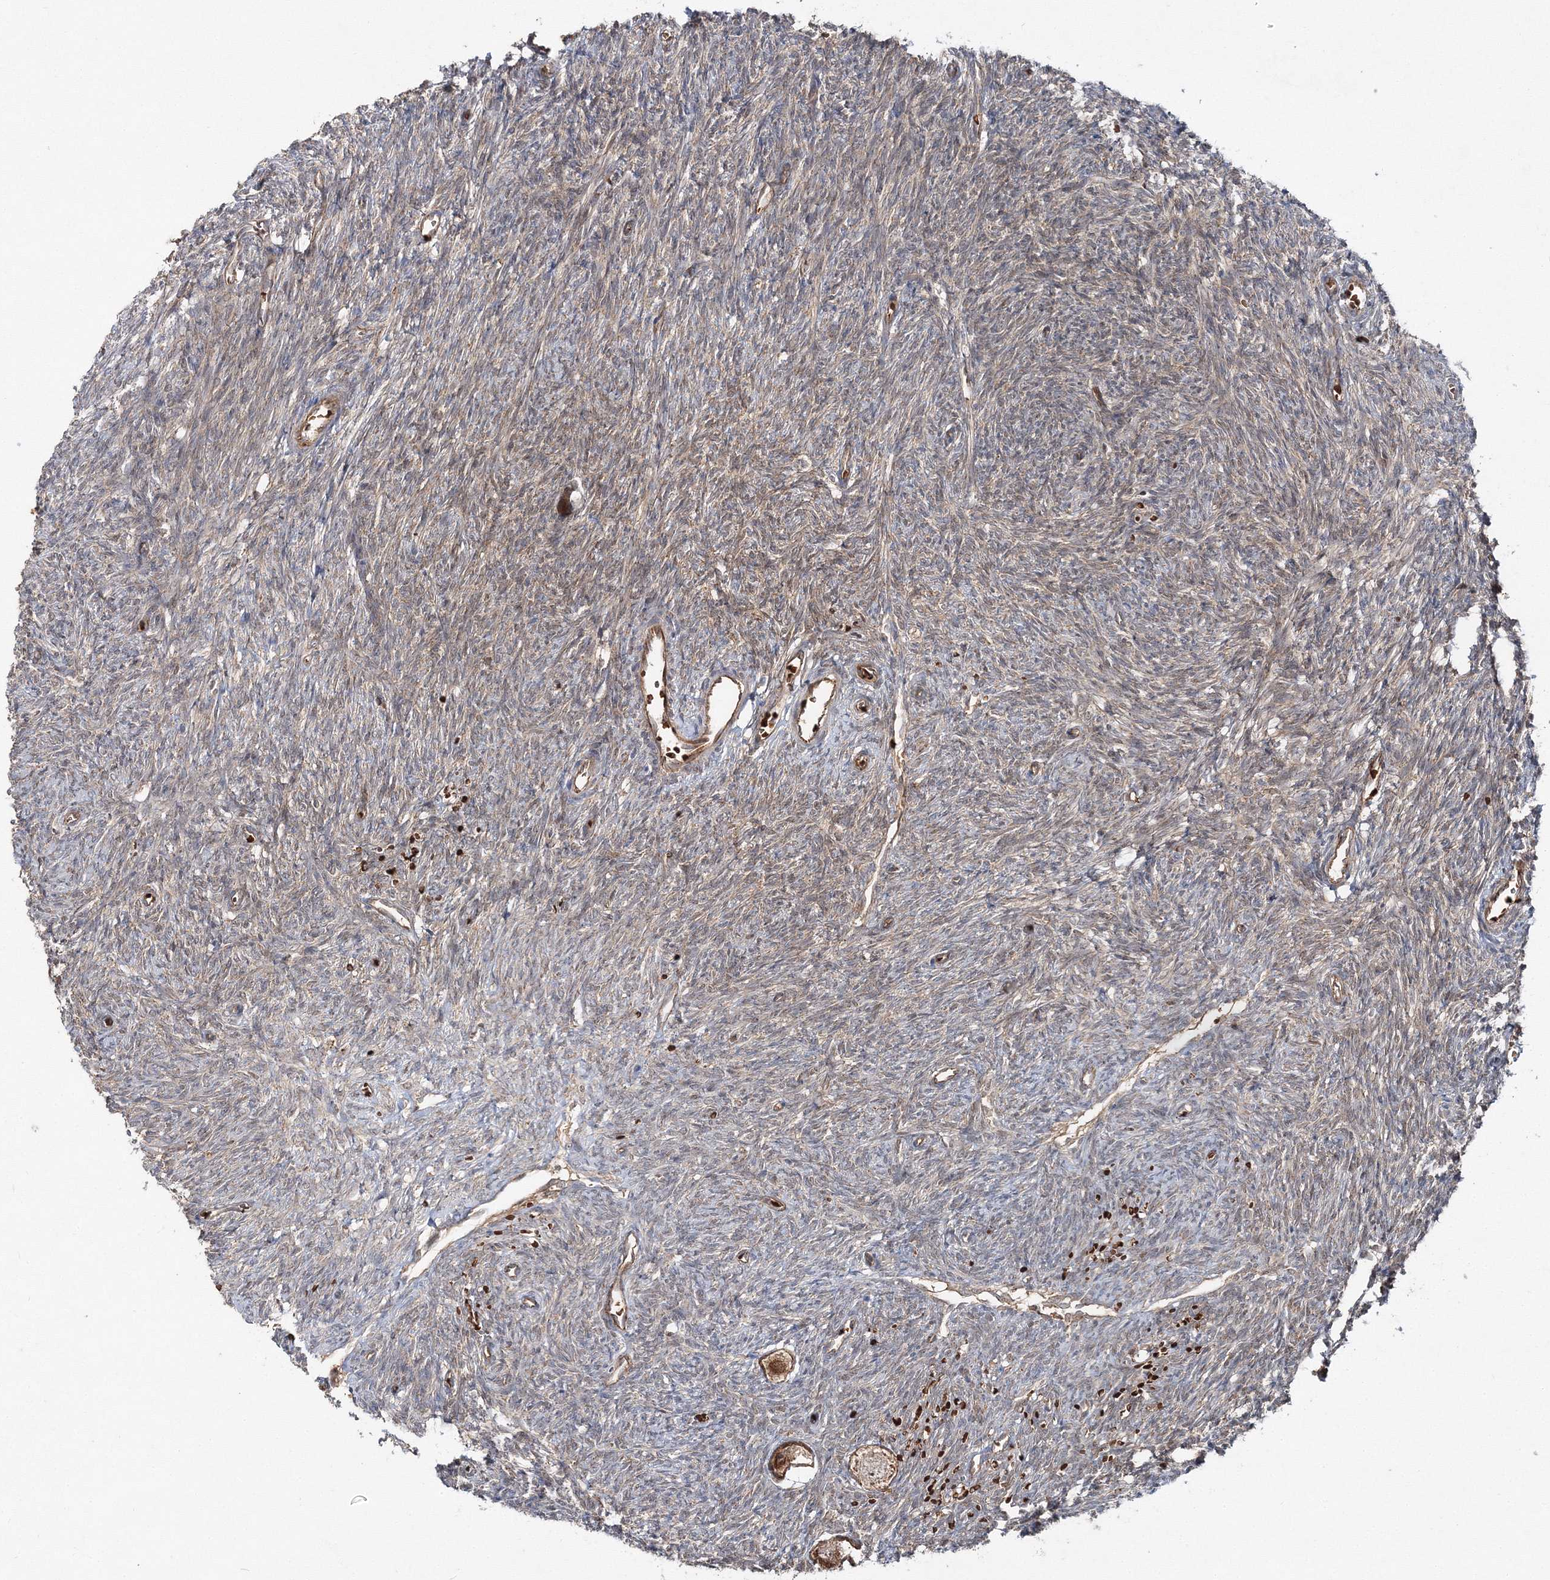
{"staining": {"intensity": "moderate", "quantity": ">75%", "location": "cytoplasmic/membranous,nuclear"}, "tissue": "ovary", "cell_type": "Follicle cells", "image_type": "normal", "snomed": [{"axis": "morphology", "description": "Normal tissue, NOS"}, {"axis": "topography", "description": "Ovary"}], "caption": "Moderate cytoplasmic/membranous,nuclear positivity is seen in about >75% of follicle cells in unremarkable ovary.", "gene": "PCBD2", "patient": {"sex": "female", "age": 27}}